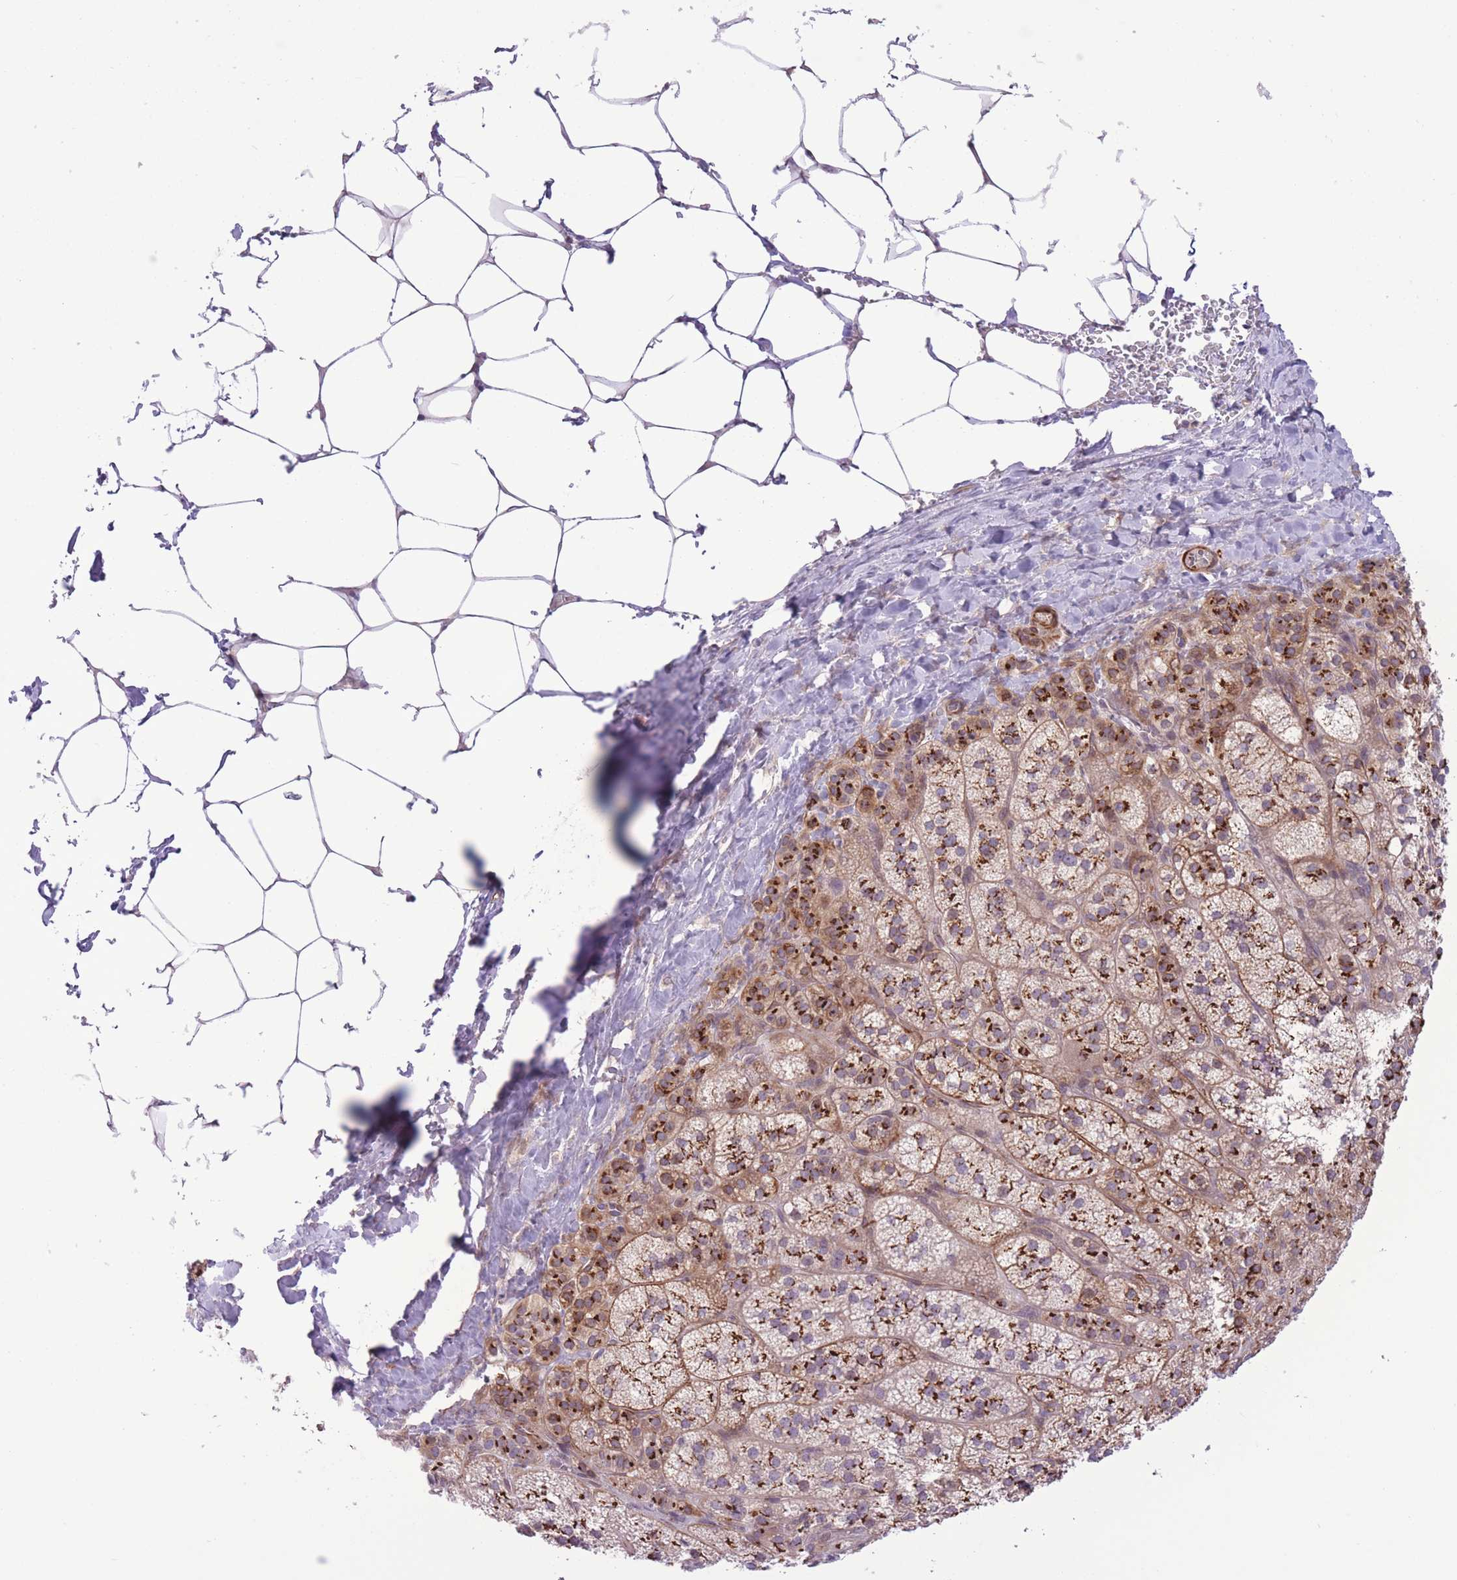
{"staining": {"intensity": "strong", "quantity": ">75%", "location": "cytoplasmic/membranous"}, "tissue": "adrenal gland", "cell_type": "Glandular cells", "image_type": "normal", "snomed": [{"axis": "morphology", "description": "Normal tissue, NOS"}, {"axis": "topography", "description": "Adrenal gland"}], "caption": "Immunohistochemistry (IHC) of benign human adrenal gland demonstrates high levels of strong cytoplasmic/membranous positivity in approximately >75% of glandular cells.", "gene": "ZBED5", "patient": {"sex": "female", "age": 58}}